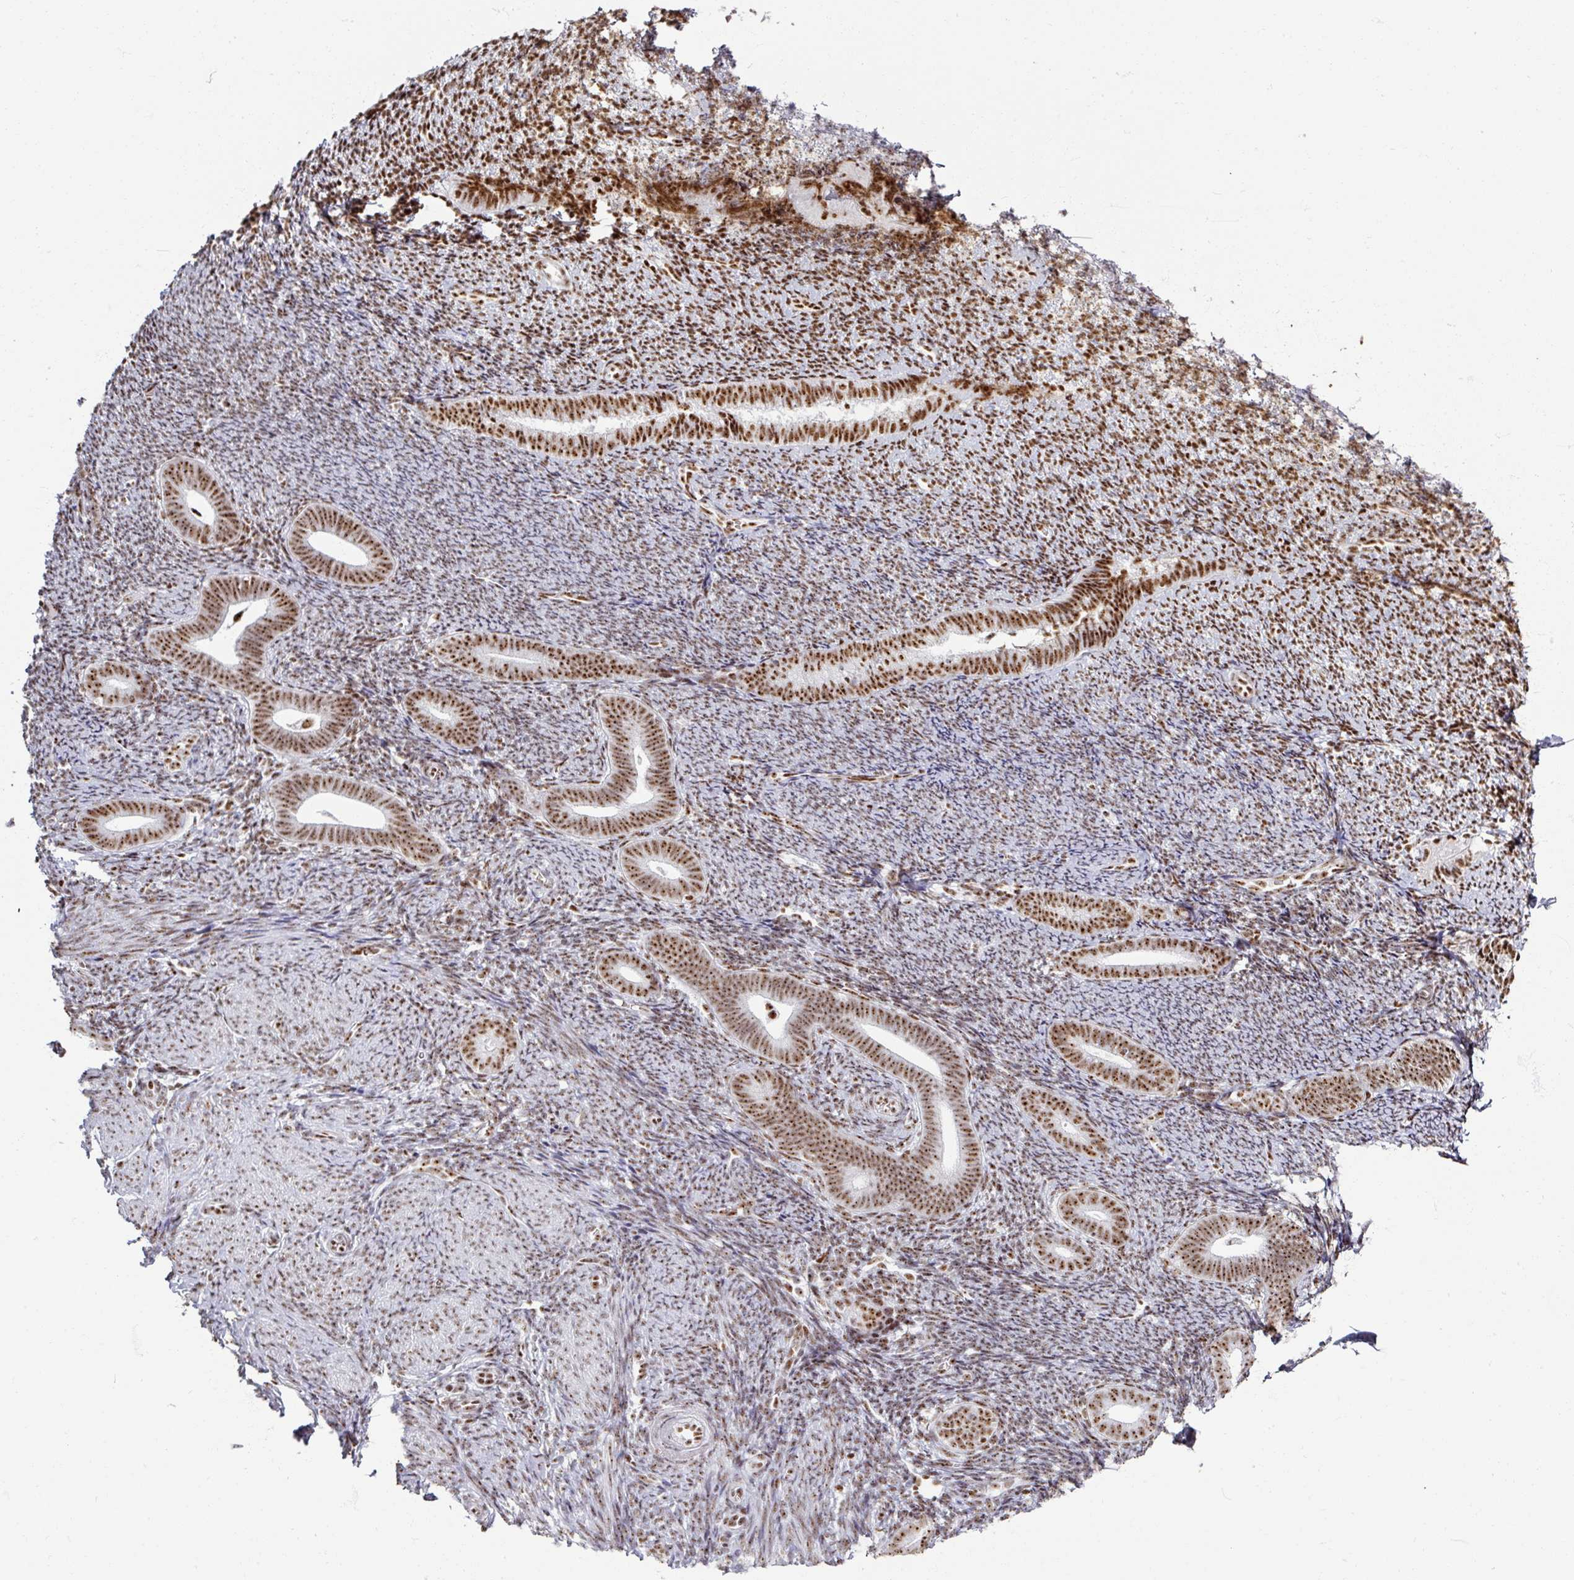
{"staining": {"intensity": "moderate", "quantity": ">75%", "location": "nuclear"}, "tissue": "endometrium", "cell_type": "Cells in endometrial stroma", "image_type": "normal", "snomed": [{"axis": "morphology", "description": "Normal tissue, NOS"}, {"axis": "topography", "description": "Endometrium"}], "caption": "Human endometrium stained for a protein (brown) shows moderate nuclear positive staining in about >75% of cells in endometrial stroma.", "gene": "ADAR", "patient": {"sex": "female", "age": 39}}